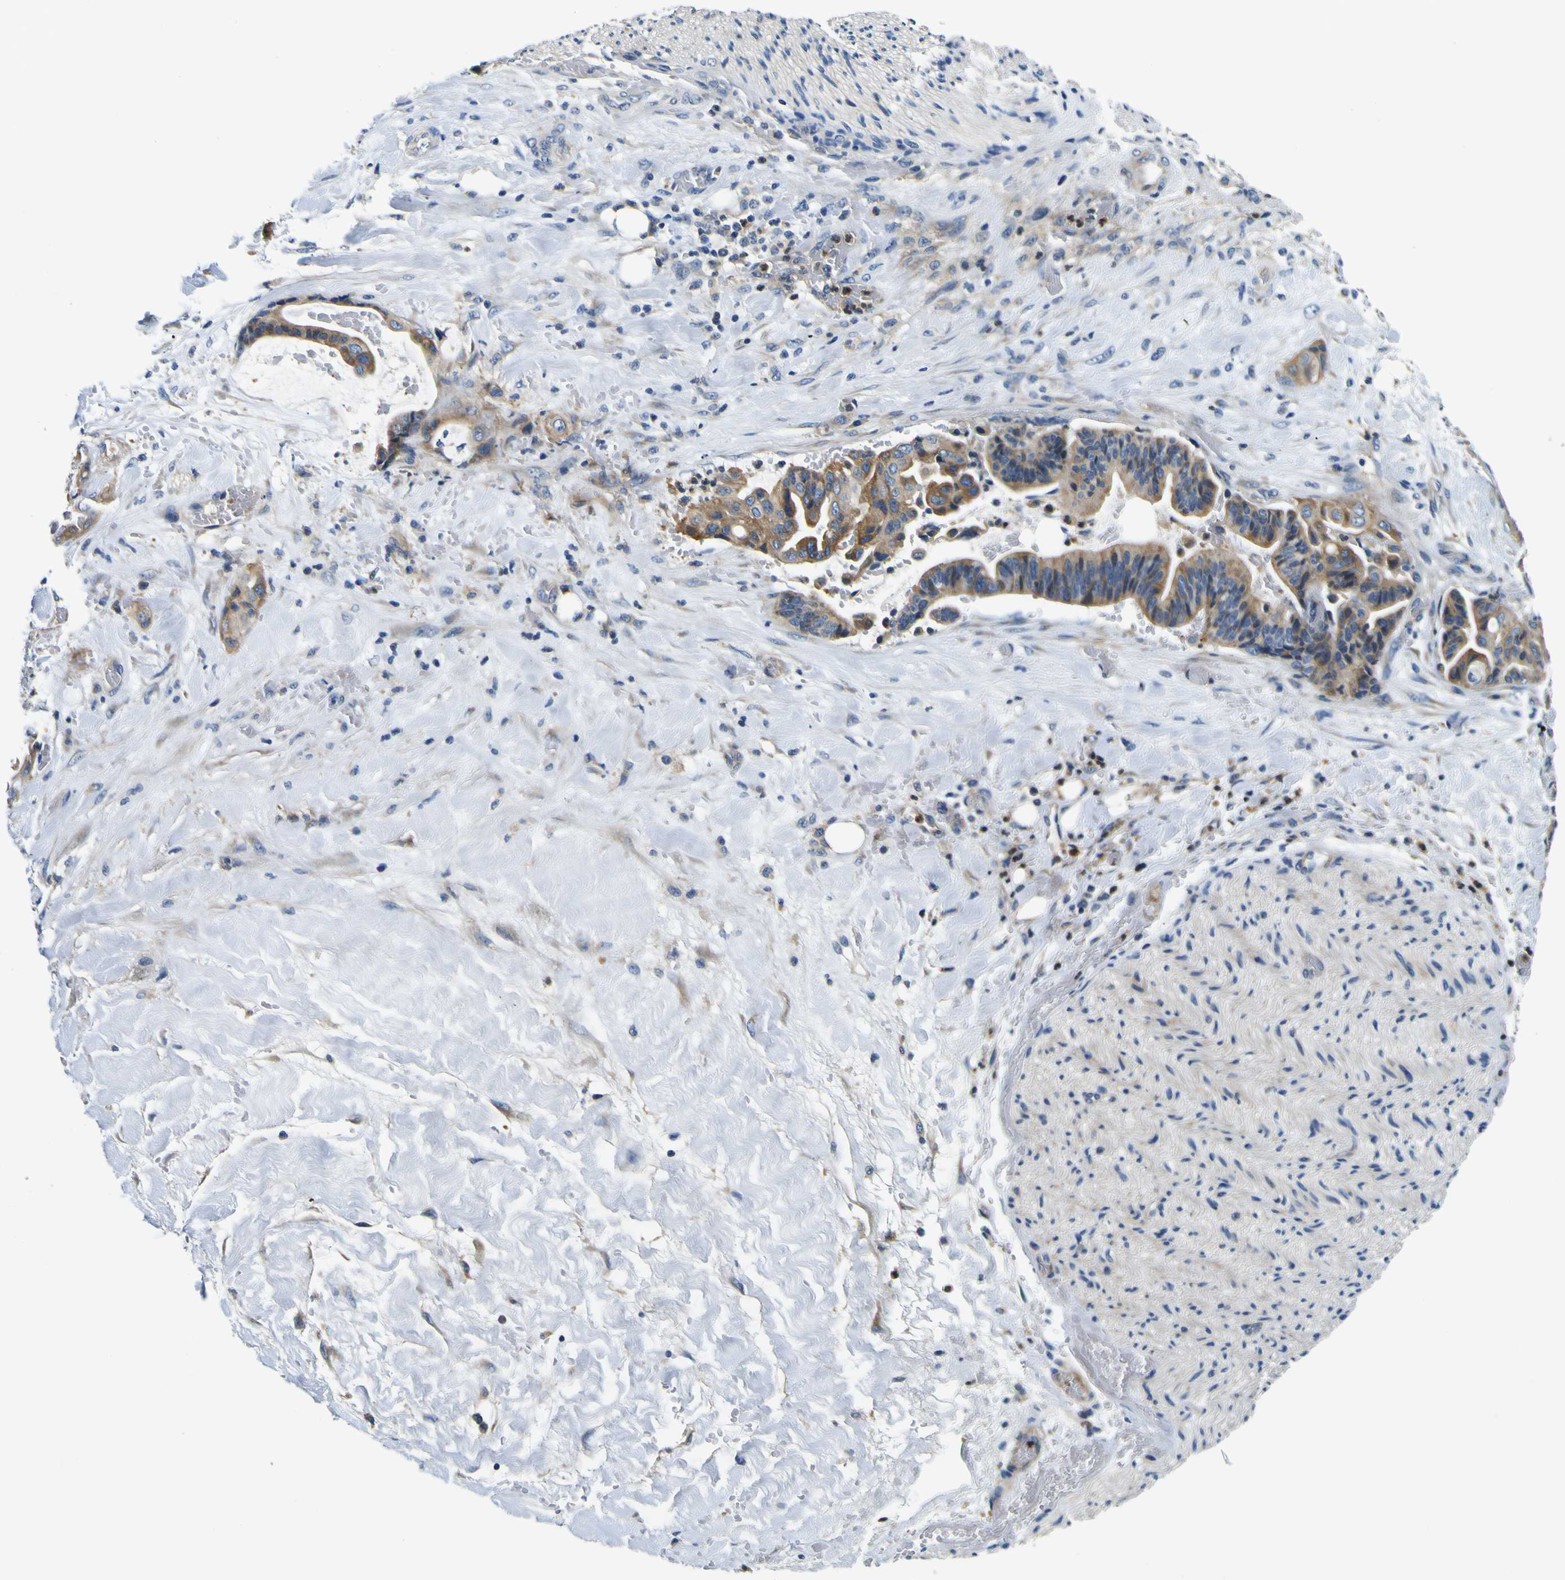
{"staining": {"intensity": "moderate", "quantity": ">75%", "location": "cytoplasmic/membranous"}, "tissue": "liver cancer", "cell_type": "Tumor cells", "image_type": "cancer", "snomed": [{"axis": "morphology", "description": "Cholangiocarcinoma"}, {"axis": "topography", "description": "Liver"}], "caption": "A histopathology image showing moderate cytoplasmic/membranous expression in approximately >75% of tumor cells in liver cholangiocarcinoma, as visualized by brown immunohistochemical staining.", "gene": "CLSTN1", "patient": {"sex": "female", "age": 61}}